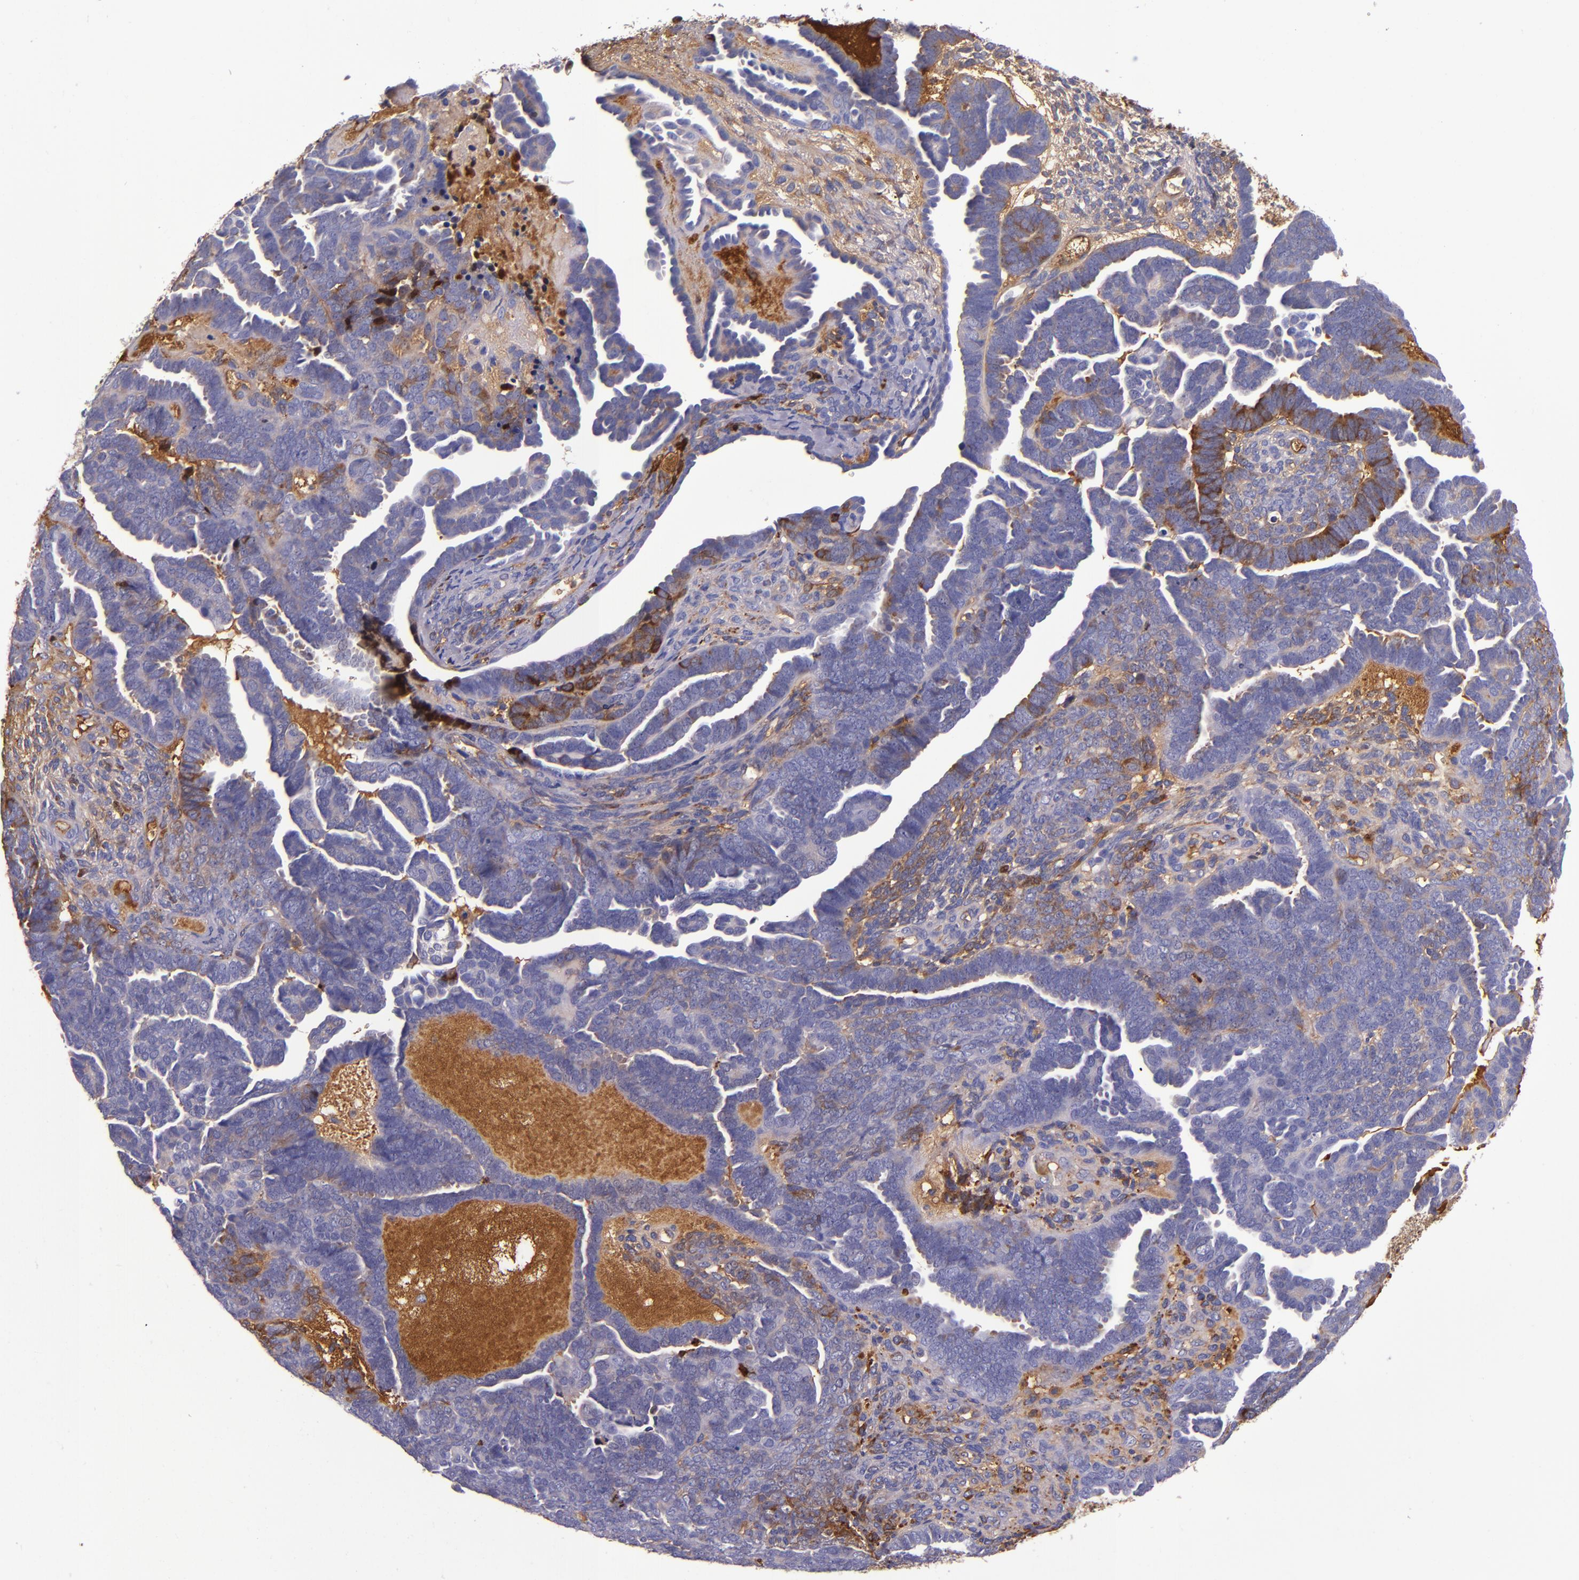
{"staining": {"intensity": "moderate", "quantity": "<25%", "location": "cytoplasmic/membranous"}, "tissue": "endometrial cancer", "cell_type": "Tumor cells", "image_type": "cancer", "snomed": [{"axis": "morphology", "description": "Neoplasm, malignant, NOS"}, {"axis": "topography", "description": "Endometrium"}], "caption": "This micrograph demonstrates endometrial cancer (neoplasm (malignant)) stained with immunohistochemistry to label a protein in brown. The cytoplasmic/membranous of tumor cells show moderate positivity for the protein. Nuclei are counter-stained blue.", "gene": "CLEC3B", "patient": {"sex": "female", "age": 74}}